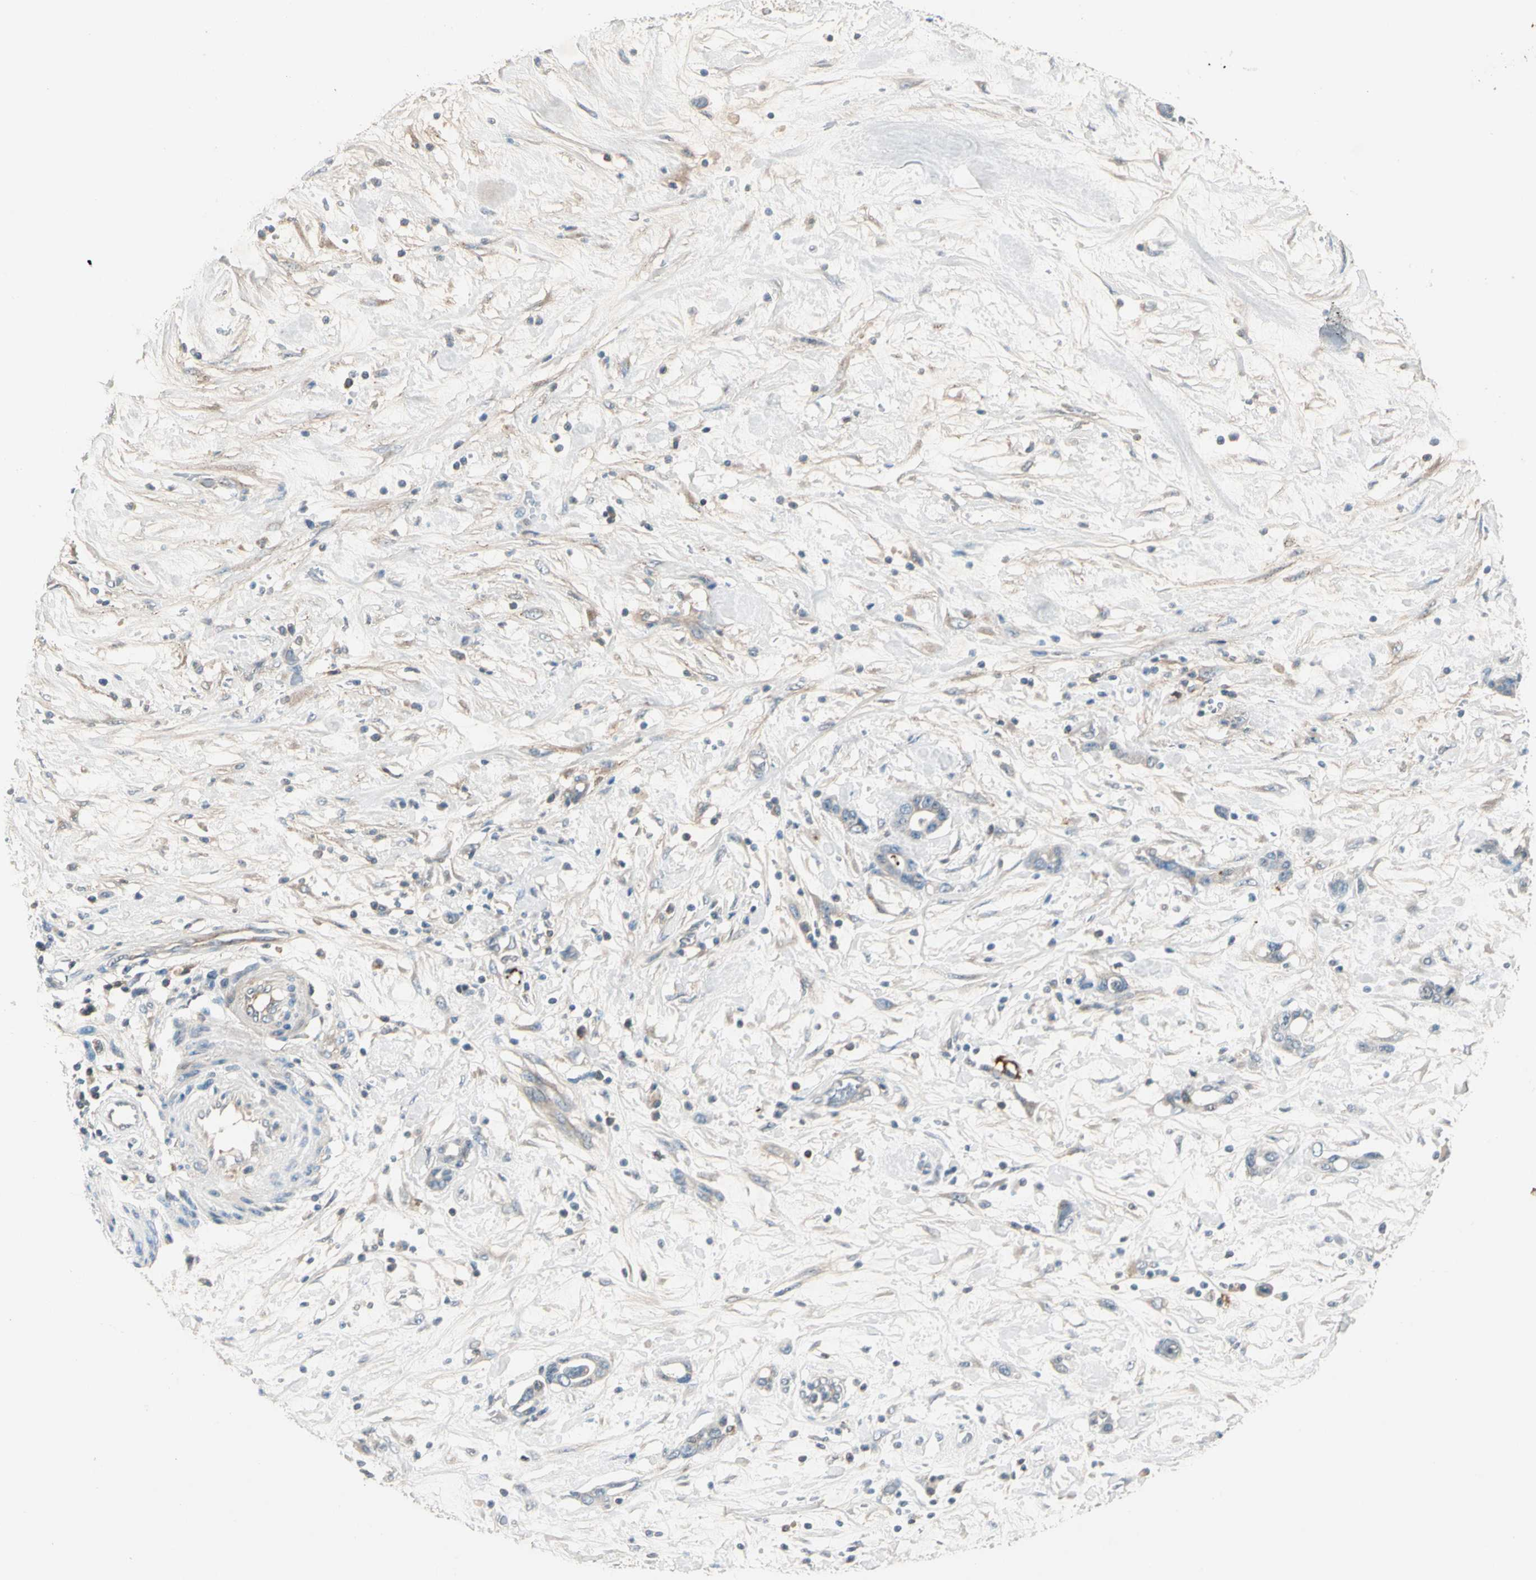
{"staining": {"intensity": "negative", "quantity": "none", "location": "none"}, "tissue": "pancreatic cancer", "cell_type": "Tumor cells", "image_type": "cancer", "snomed": [{"axis": "morphology", "description": "Adenocarcinoma, NOS"}, {"axis": "topography", "description": "Pancreas"}], "caption": "High magnification brightfield microscopy of pancreatic cancer (adenocarcinoma) stained with DAB (brown) and counterstained with hematoxylin (blue): tumor cells show no significant positivity. (Brightfield microscopy of DAB immunohistochemistry at high magnification).", "gene": "SERPIND1", "patient": {"sex": "female", "age": 57}}